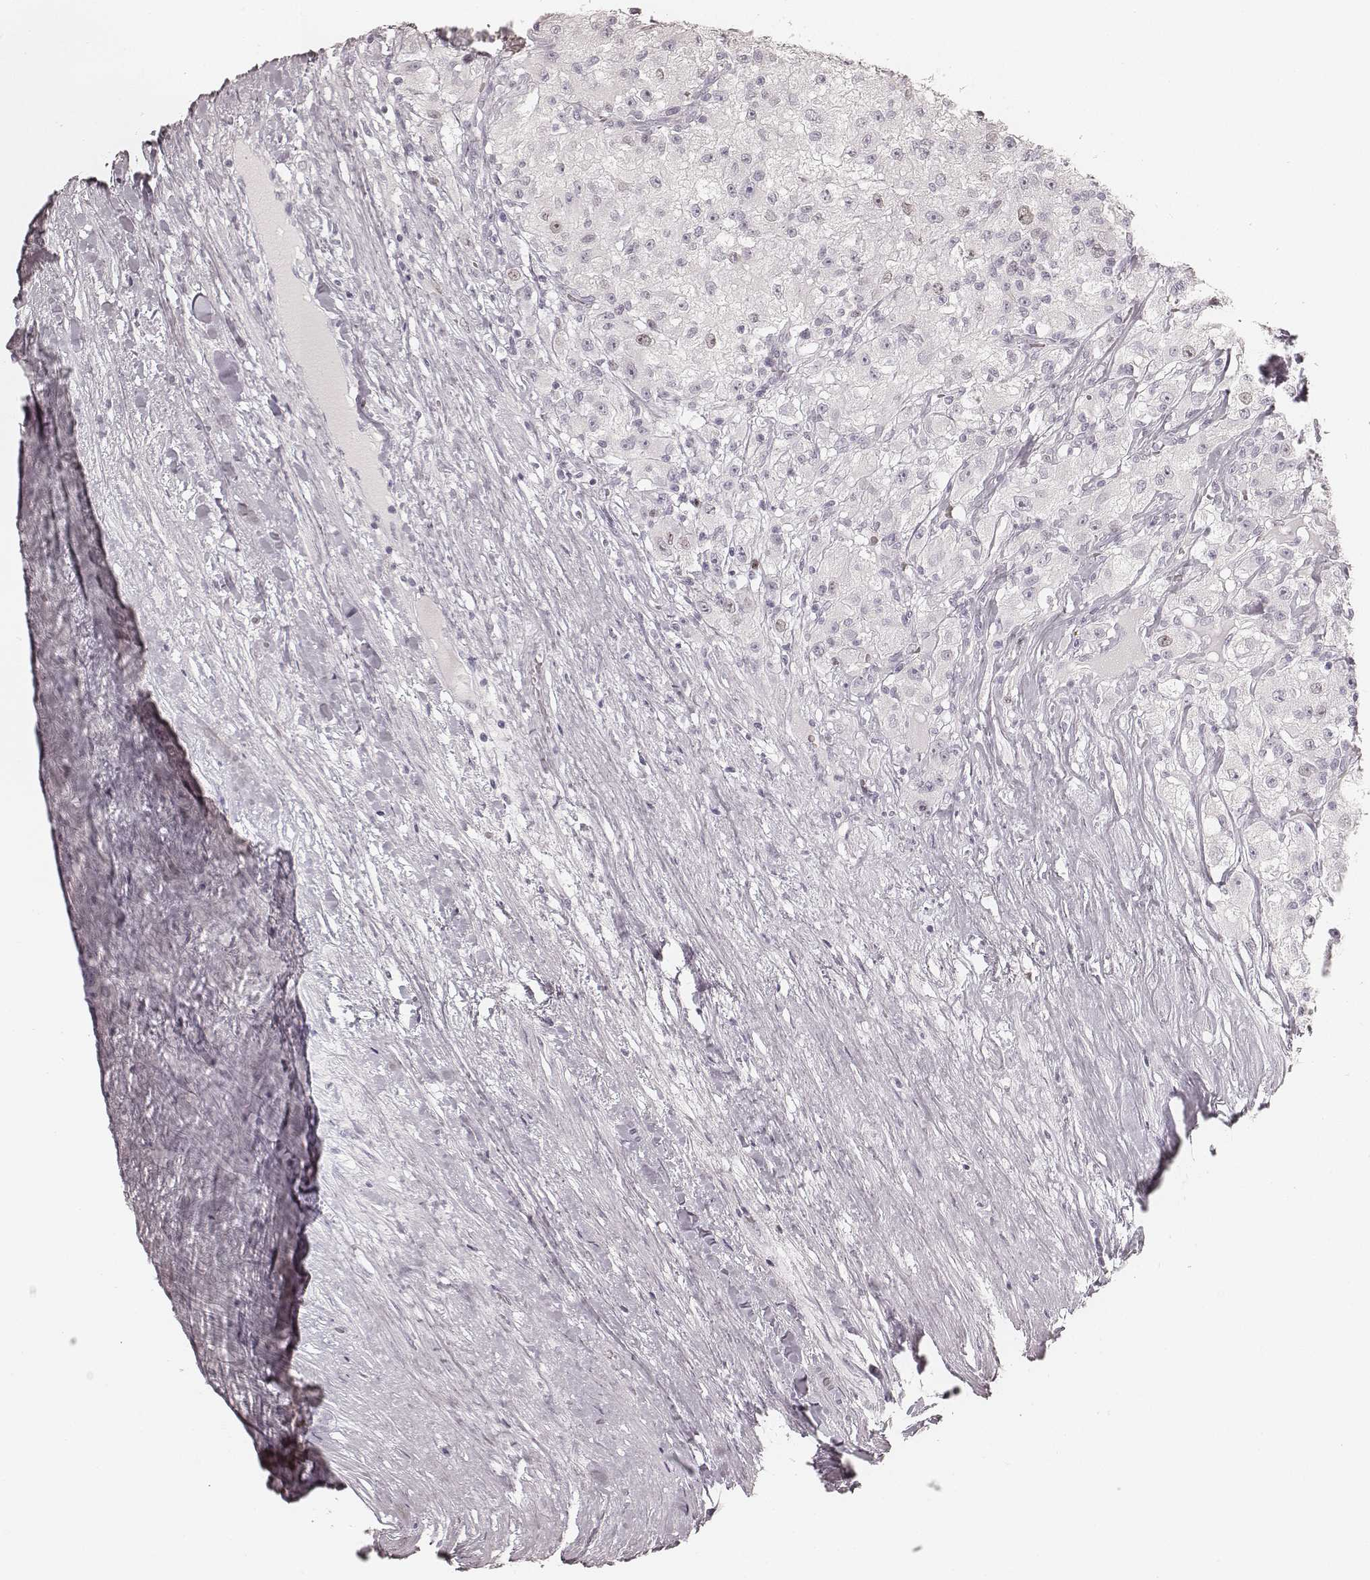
{"staining": {"intensity": "negative", "quantity": "none", "location": "none"}, "tissue": "renal cancer", "cell_type": "Tumor cells", "image_type": "cancer", "snomed": [{"axis": "morphology", "description": "Adenocarcinoma, NOS"}, {"axis": "topography", "description": "Kidney"}], "caption": "DAB immunohistochemical staining of human adenocarcinoma (renal) exhibits no significant positivity in tumor cells.", "gene": "TEX37", "patient": {"sex": "female", "age": 67}}